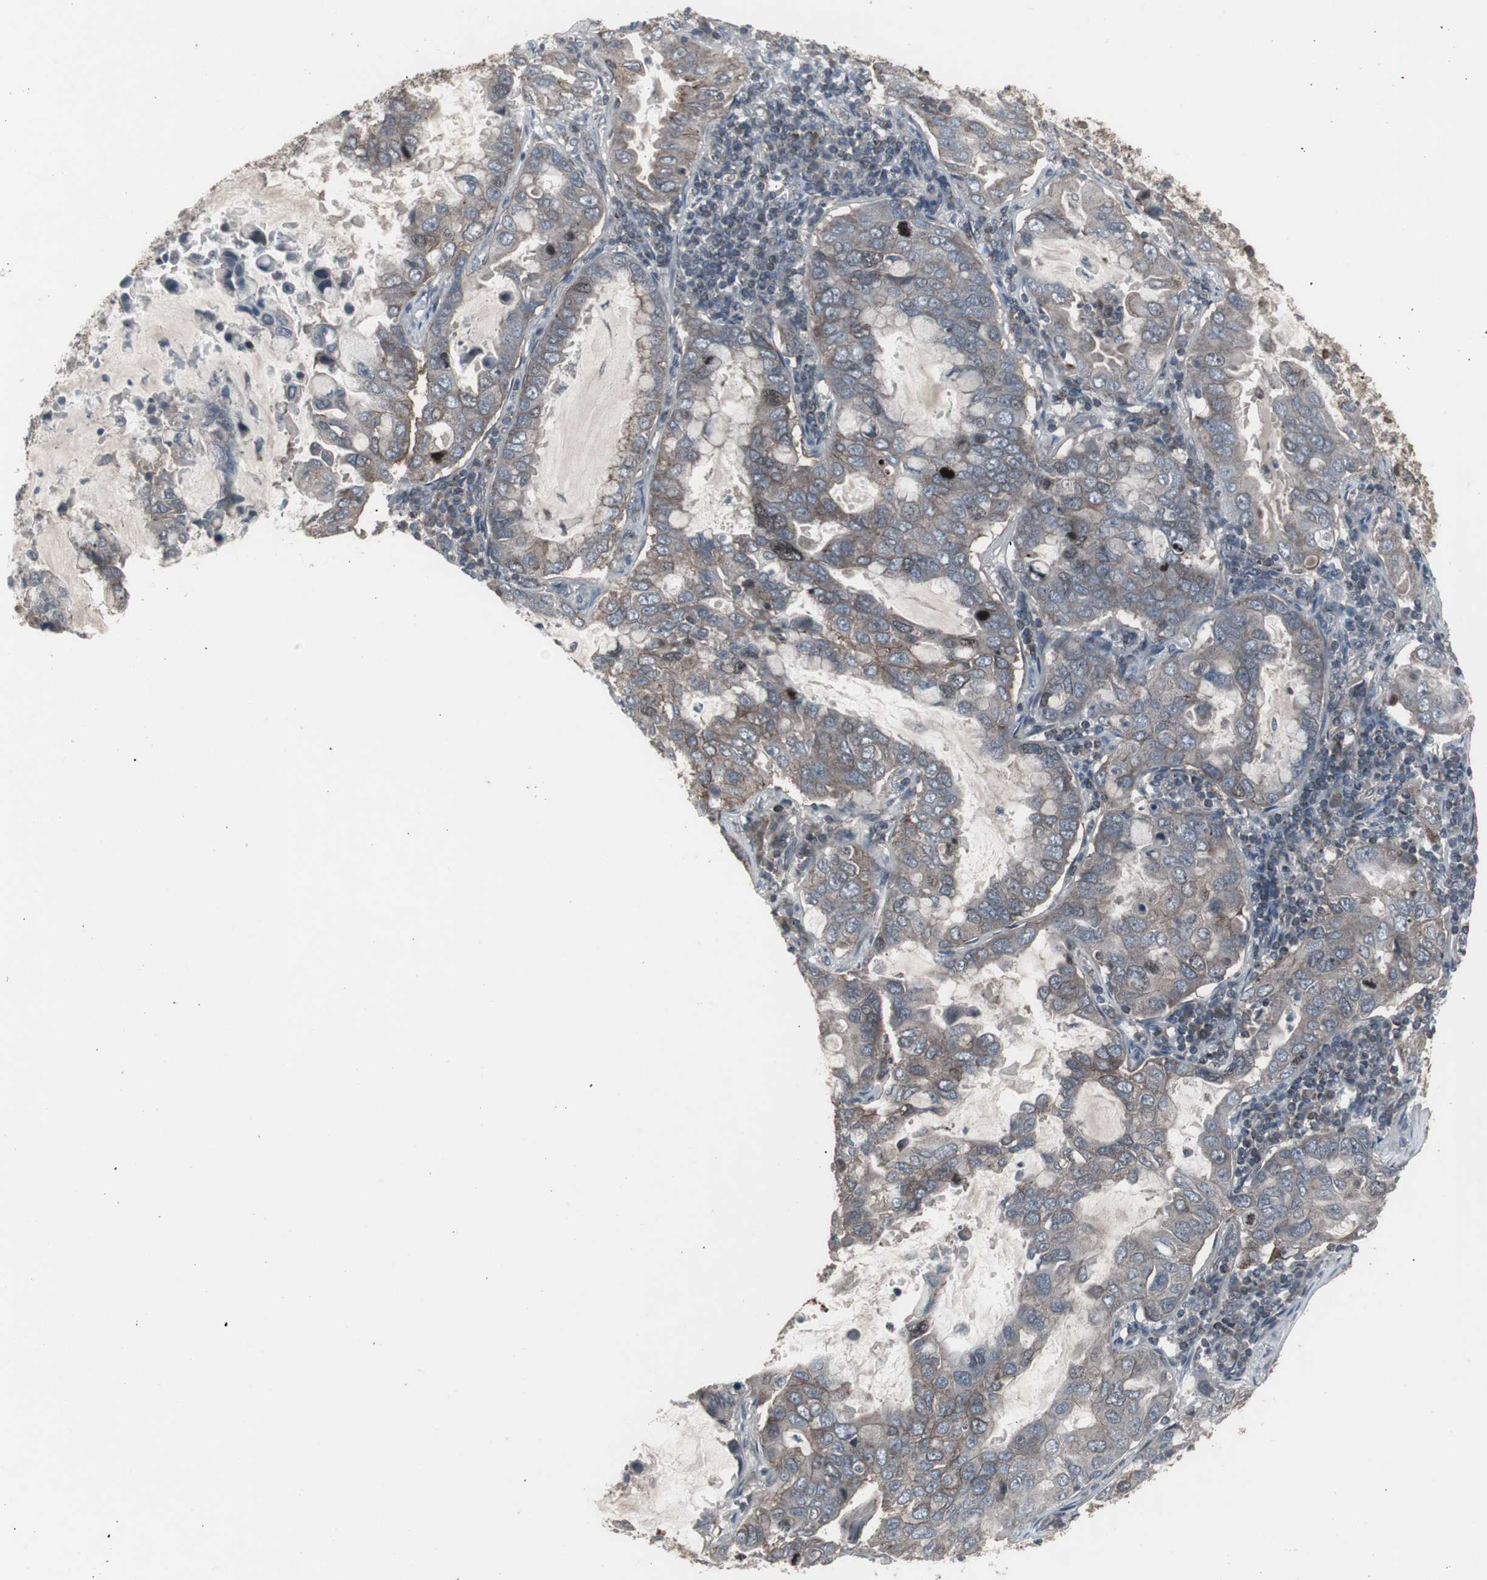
{"staining": {"intensity": "weak", "quantity": "25%-75%", "location": "cytoplasmic/membranous"}, "tissue": "lung cancer", "cell_type": "Tumor cells", "image_type": "cancer", "snomed": [{"axis": "morphology", "description": "Adenocarcinoma, NOS"}, {"axis": "topography", "description": "Lung"}], "caption": "Immunohistochemistry (IHC) staining of lung cancer, which demonstrates low levels of weak cytoplasmic/membranous positivity in about 25%-75% of tumor cells indicating weak cytoplasmic/membranous protein staining. The staining was performed using DAB (3,3'-diaminobenzidine) (brown) for protein detection and nuclei were counterstained in hematoxylin (blue).", "gene": "SSTR2", "patient": {"sex": "male", "age": 64}}